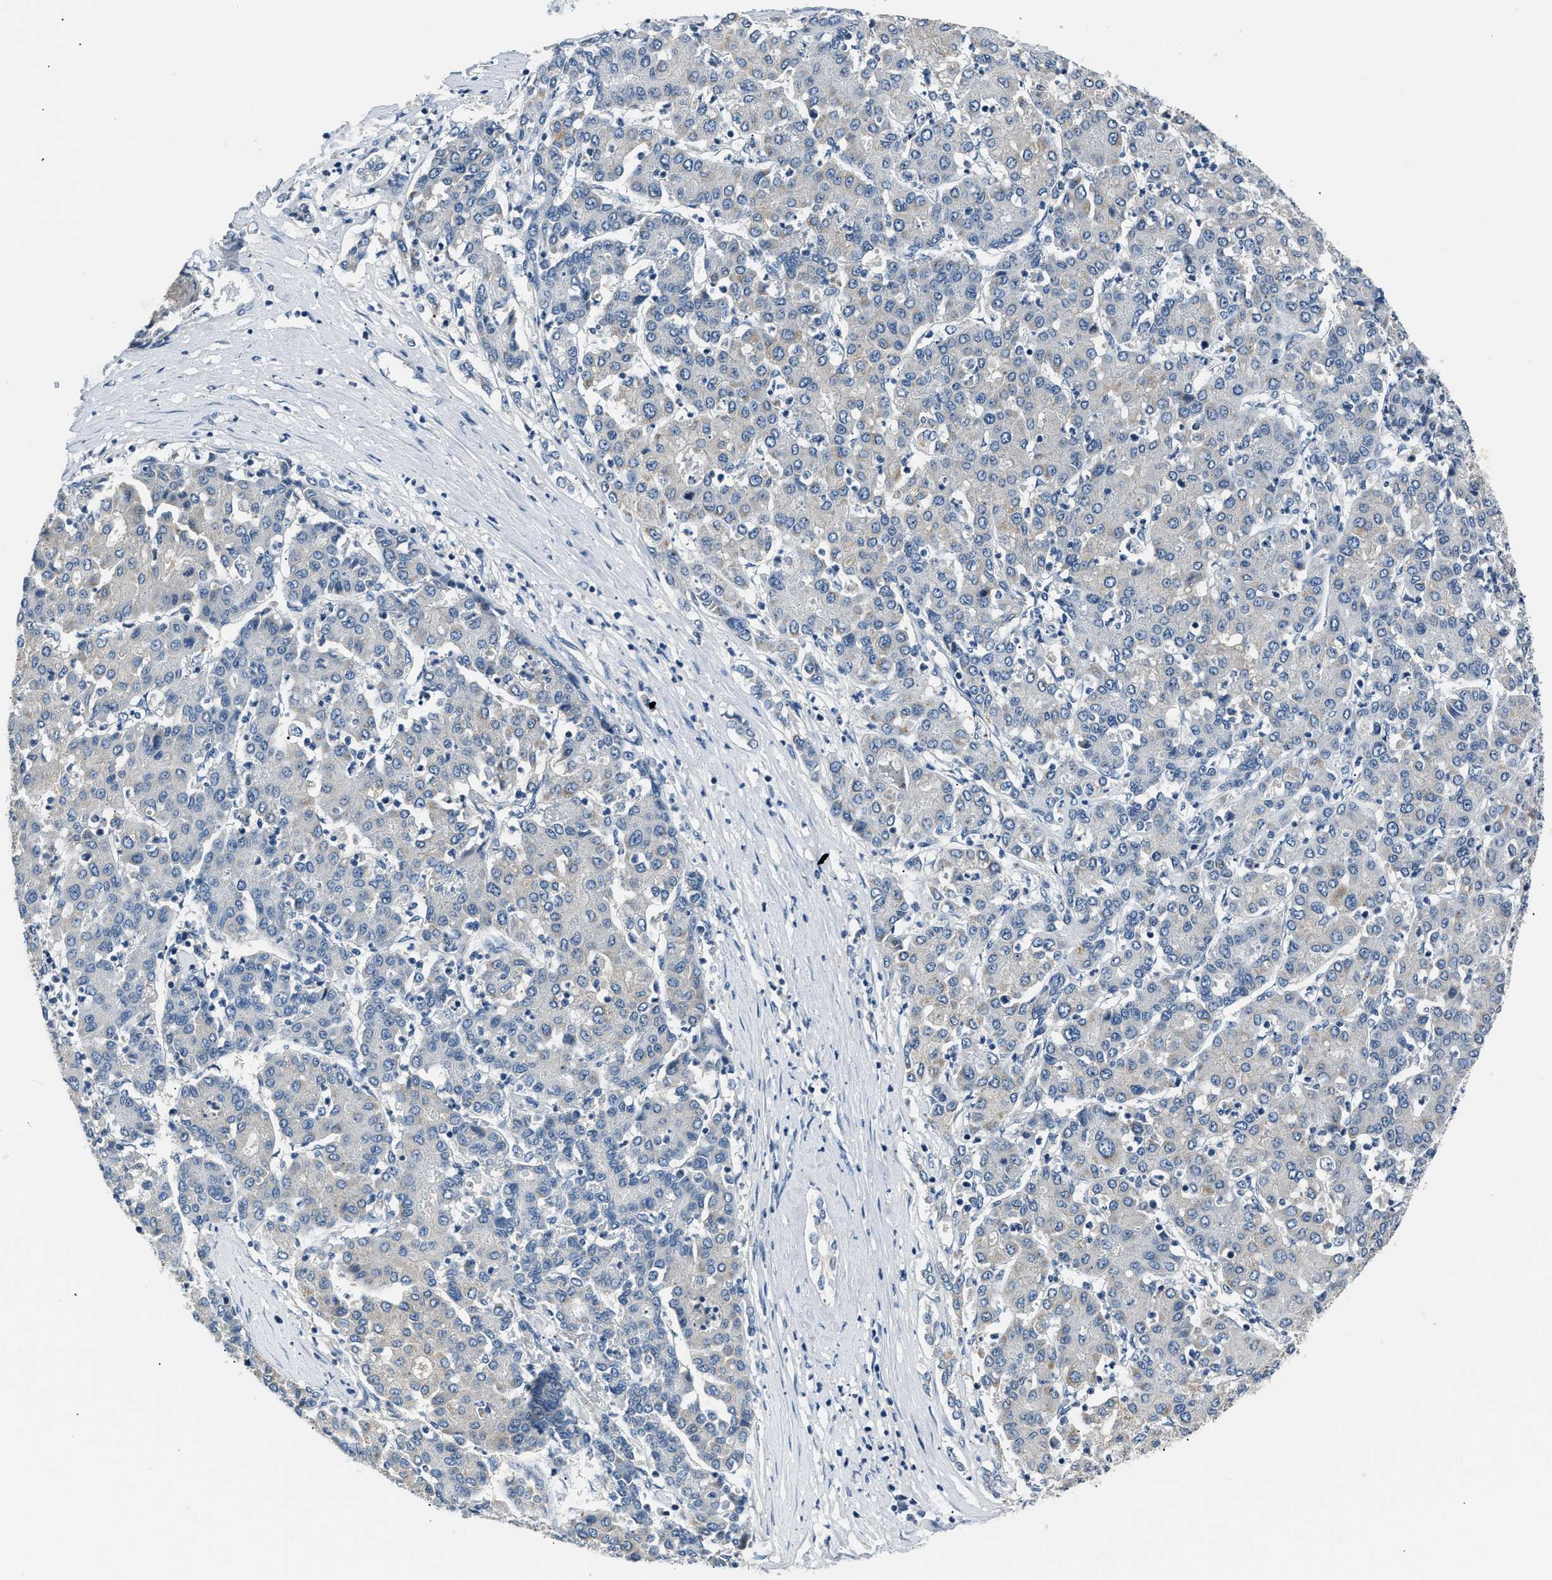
{"staining": {"intensity": "negative", "quantity": "none", "location": "none"}, "tissue": "liver cancer", "cell_type": "Tumor cells", "image_type": "cancer", "snomed": [{"axis": "morphology", "description": "Carcinoma, Hepatocellular, NOS"}, {"axis": "topography", "description": "Liver"}], "caption": "Image shows no significant protein positivity in tumor cells of liver cancer.", "gene": "INHA", "patient": {"sex": "male", "age": 65}}